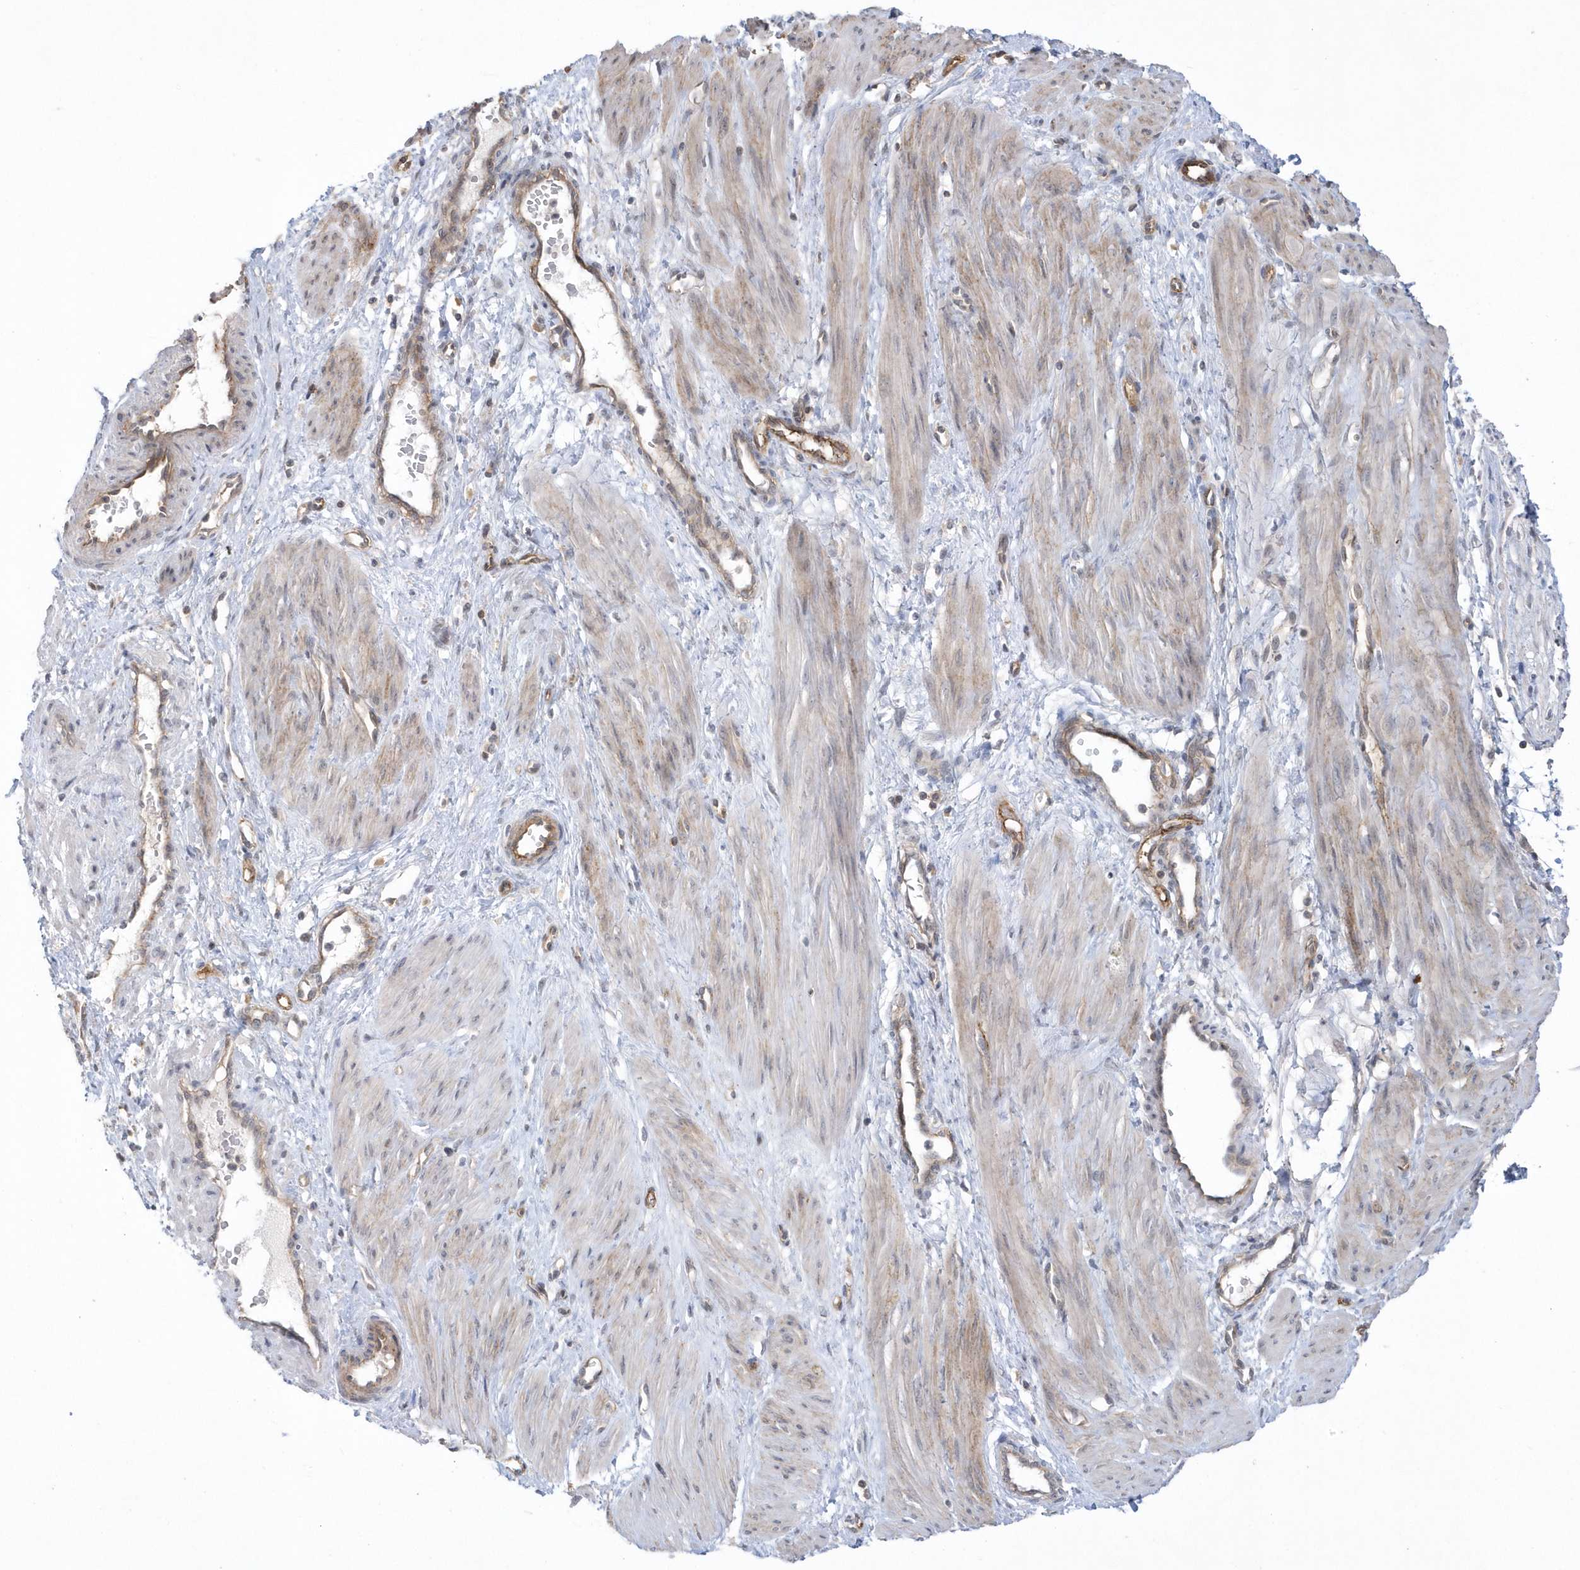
{"staining": {"intensity": "moderate", "quantity": "25%-75%", "location": "cytoplasmic/membranous"}, "tissue": "smooth muscle", "cell_type": "Smooth muscle cells", "image_type": "normal", "snomed": [{"axis": "morphology", "description": "Normal tissue, NOS"}, {"axis": "topography", "description": "Endometrium"}], "caption": "DAB (3,3'-diaminobenzidine) immunohistochemical staining of unremarkable human smooth muscle demonstrates moderate cytoplasmic/membranous protein expression in approximately 25%-75% of smooth muscle cells.", "gene": "CRIP3", "patient": {"sex": "female", "age": 33}}